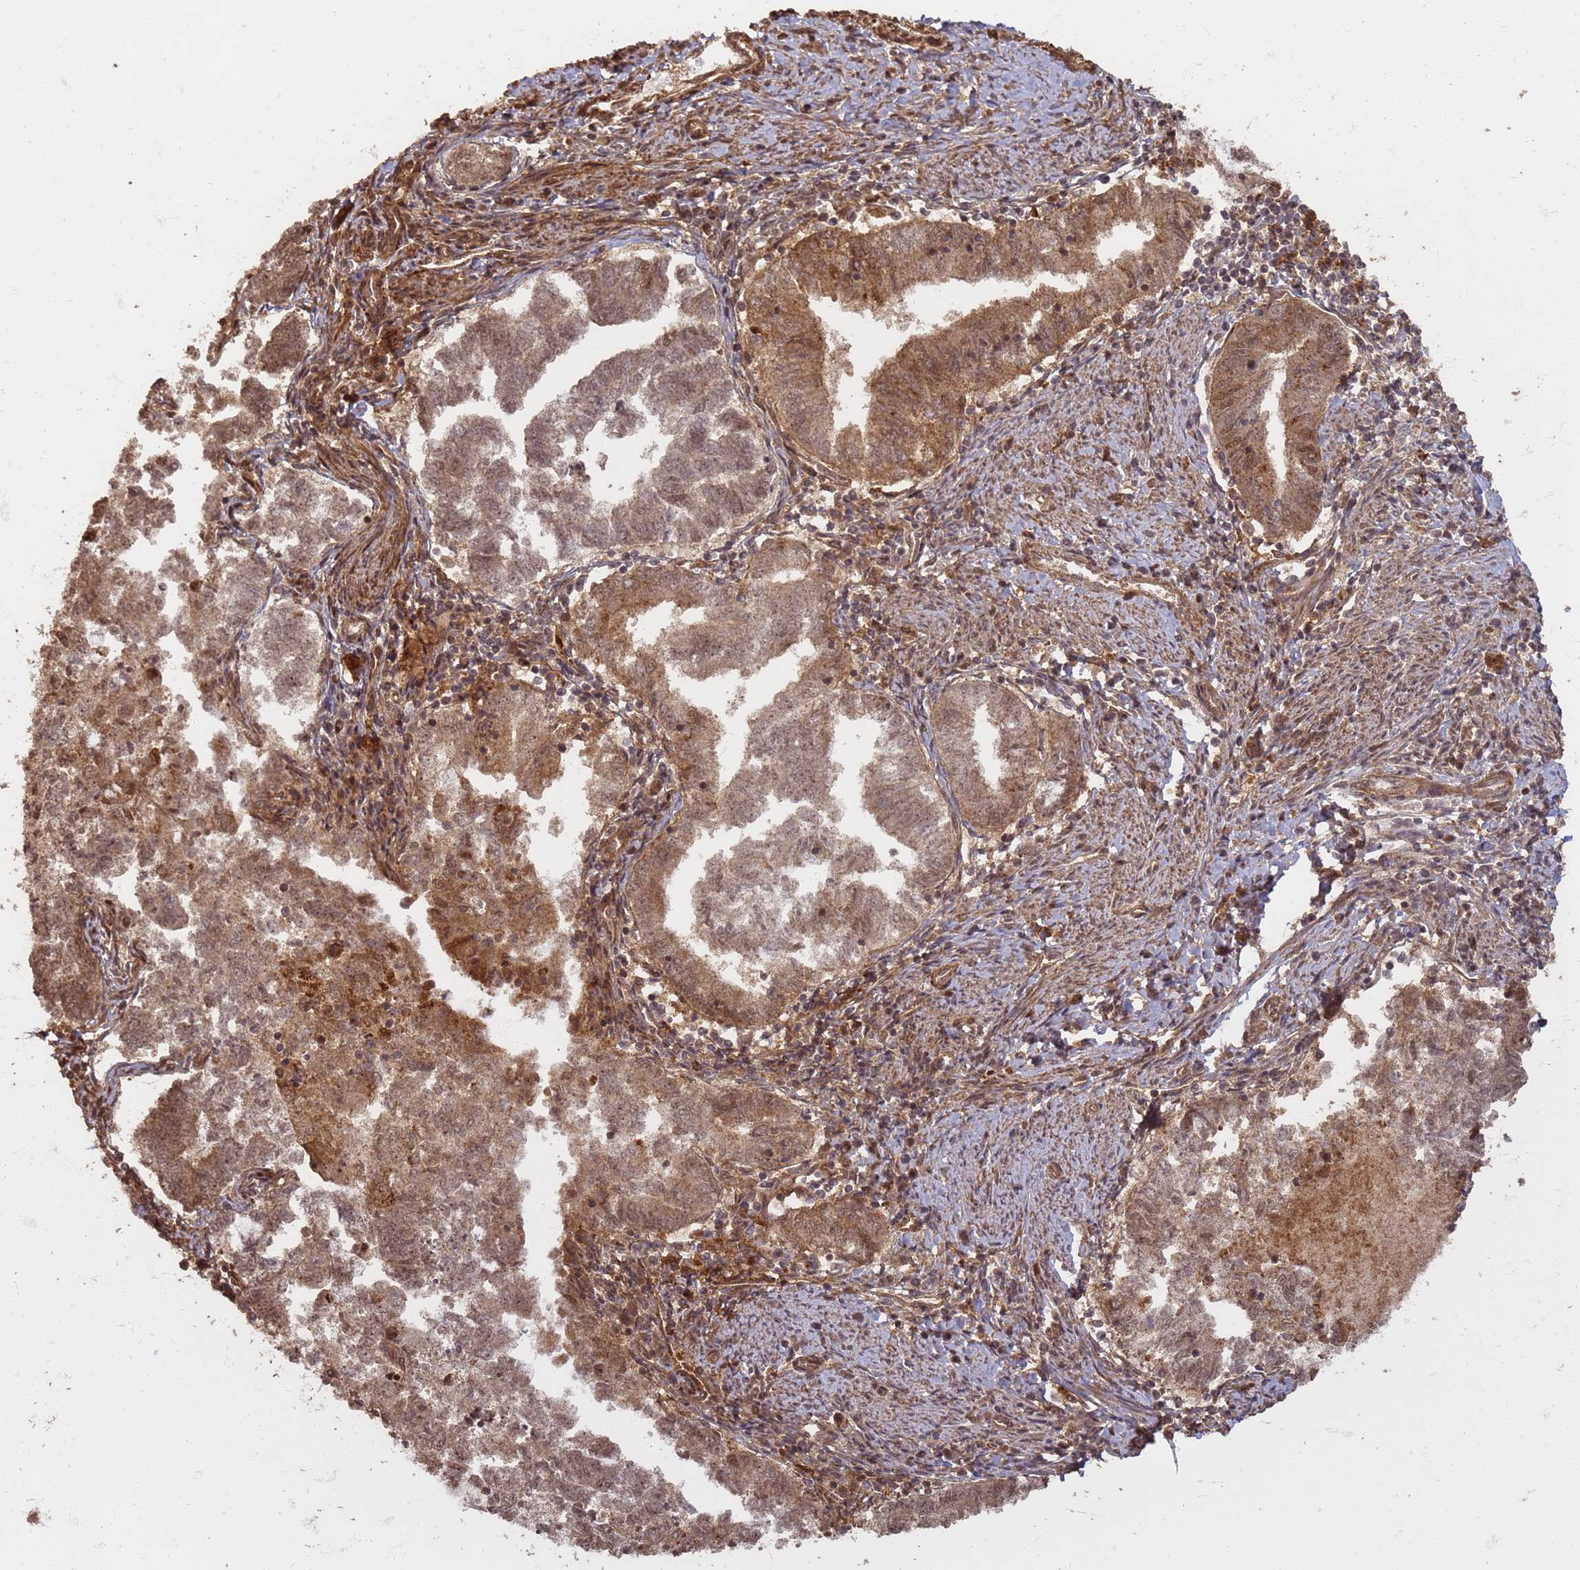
{"staining": {"intensity": "moderate", "quantity": ">75%", "location": "cytoplasmic/membranous,nuclear"}, "tissue": "endometrial cancer", "cell_type": "Tumor cells", "image_type": "cancer", "snomed": [{"axis": "morphology", "description": "Adenocarcinoma, NOS"}, {"axis": "topography", "description": "Endometrium"}], "caption": "Endometrial cancer (adenocarcinoma) stained with a brown dye demonstrates moderate cytoplasmic/membranous and nuclear positive staining in about >75% of tumor cells.", "gene": "KIF26A", "patient": {"sex": "female", "age": 79}}